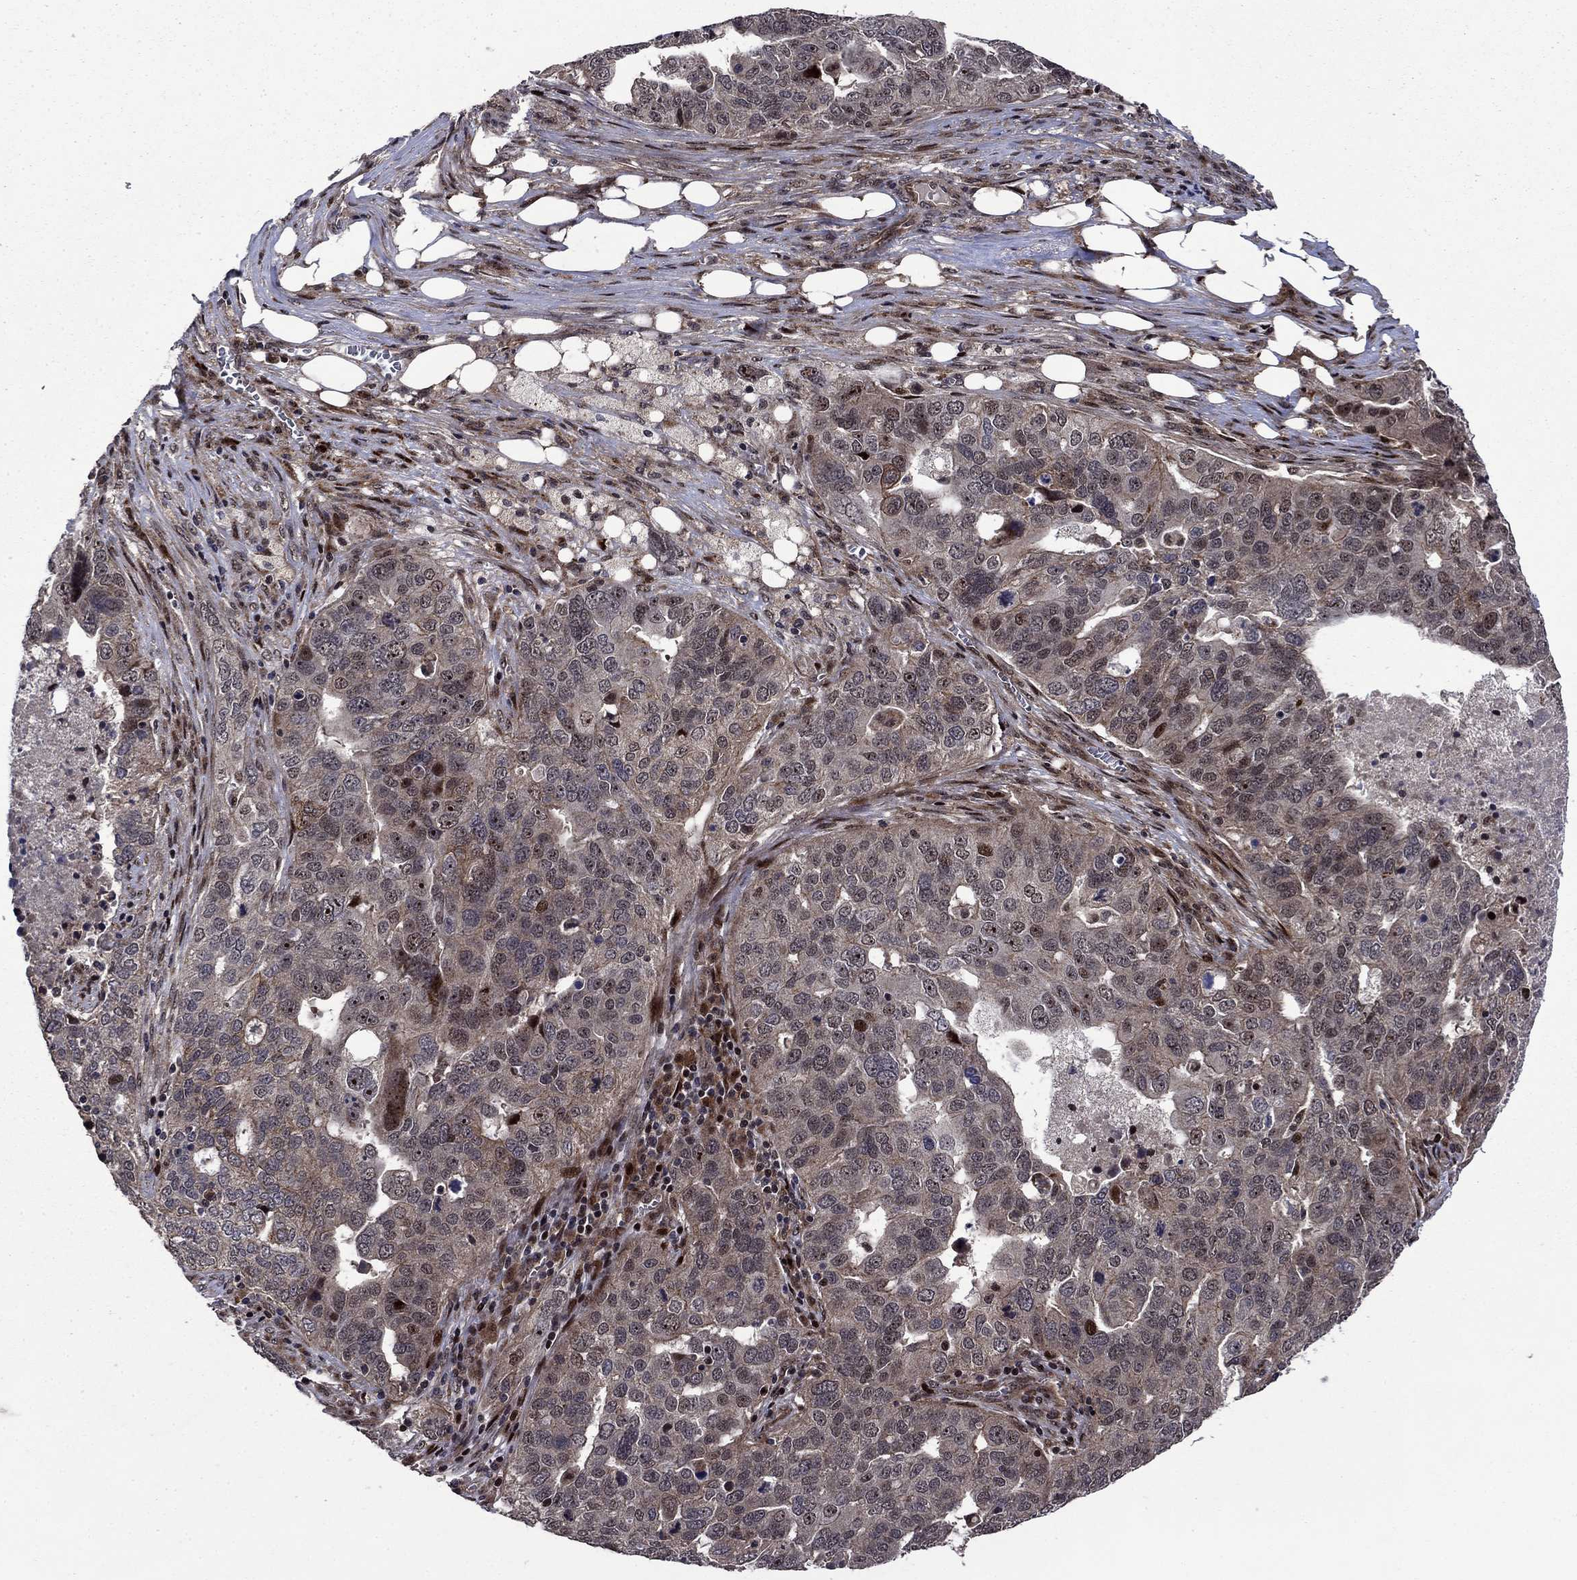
{"staining": {"intensity": "strong", "quantity": "<25%", "location": "nuclear"}, "tissue": "ovarian cancer", "cell_type": "Tumor cells", "image_type": "cancer", "snomed": [{"axis": "morphology", "description": "Carcinoma, endometroid"}, {"axis": "topography", "description": "Soft tissue"}, {"axis": "topography", "description": "Ovary"}], "caption": "A photomicrograph of human ovarian cancer (endometroid carcinoma) stained for a protein shows strong nuclear brown staining in tumor cells.", "gene": "AGTPBP1", "patient": {"sex": "female", "age": 52}}